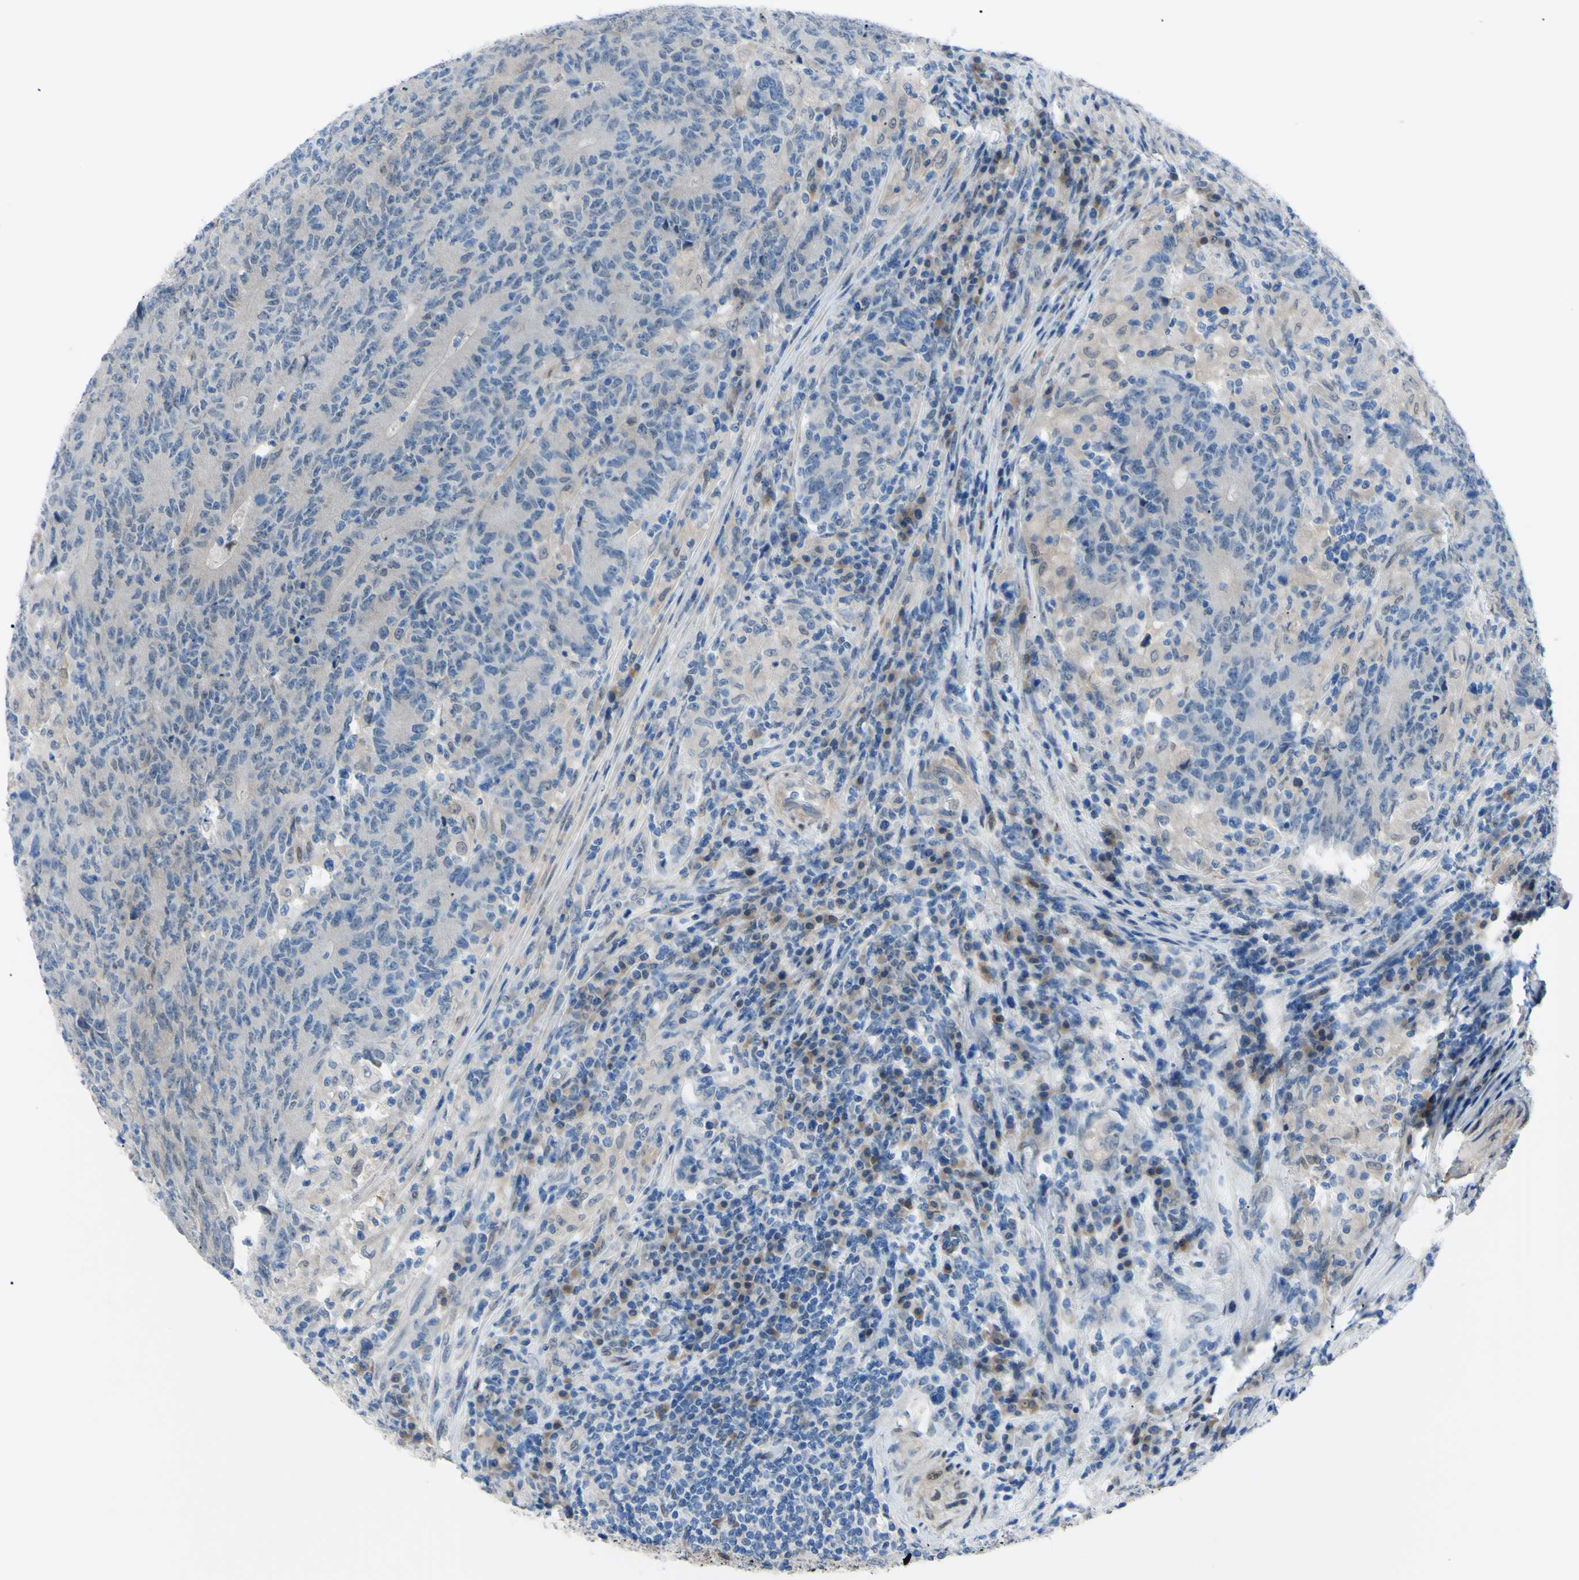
{"staining": {"intensity": "weak", "quantity": "<25%", "location": "cytoplasmic/membranous"}, "tissue": "colorectal cancer", "cell_type": "Tumor cells", "image_type": "cancer", "snomed": [{"axis": "morphology", "description": "Normal tissue, NOS"}, {"axis": "morphology", "description": "Adenocarcinoma, NOS"}, {"axis": "topography", "description": "Colon"}], "caption": "The image reveals no staining of tumor cells in colorectal cancer.", "gene": "NOL3", "patient": {"sex": "female", "age": 75}}